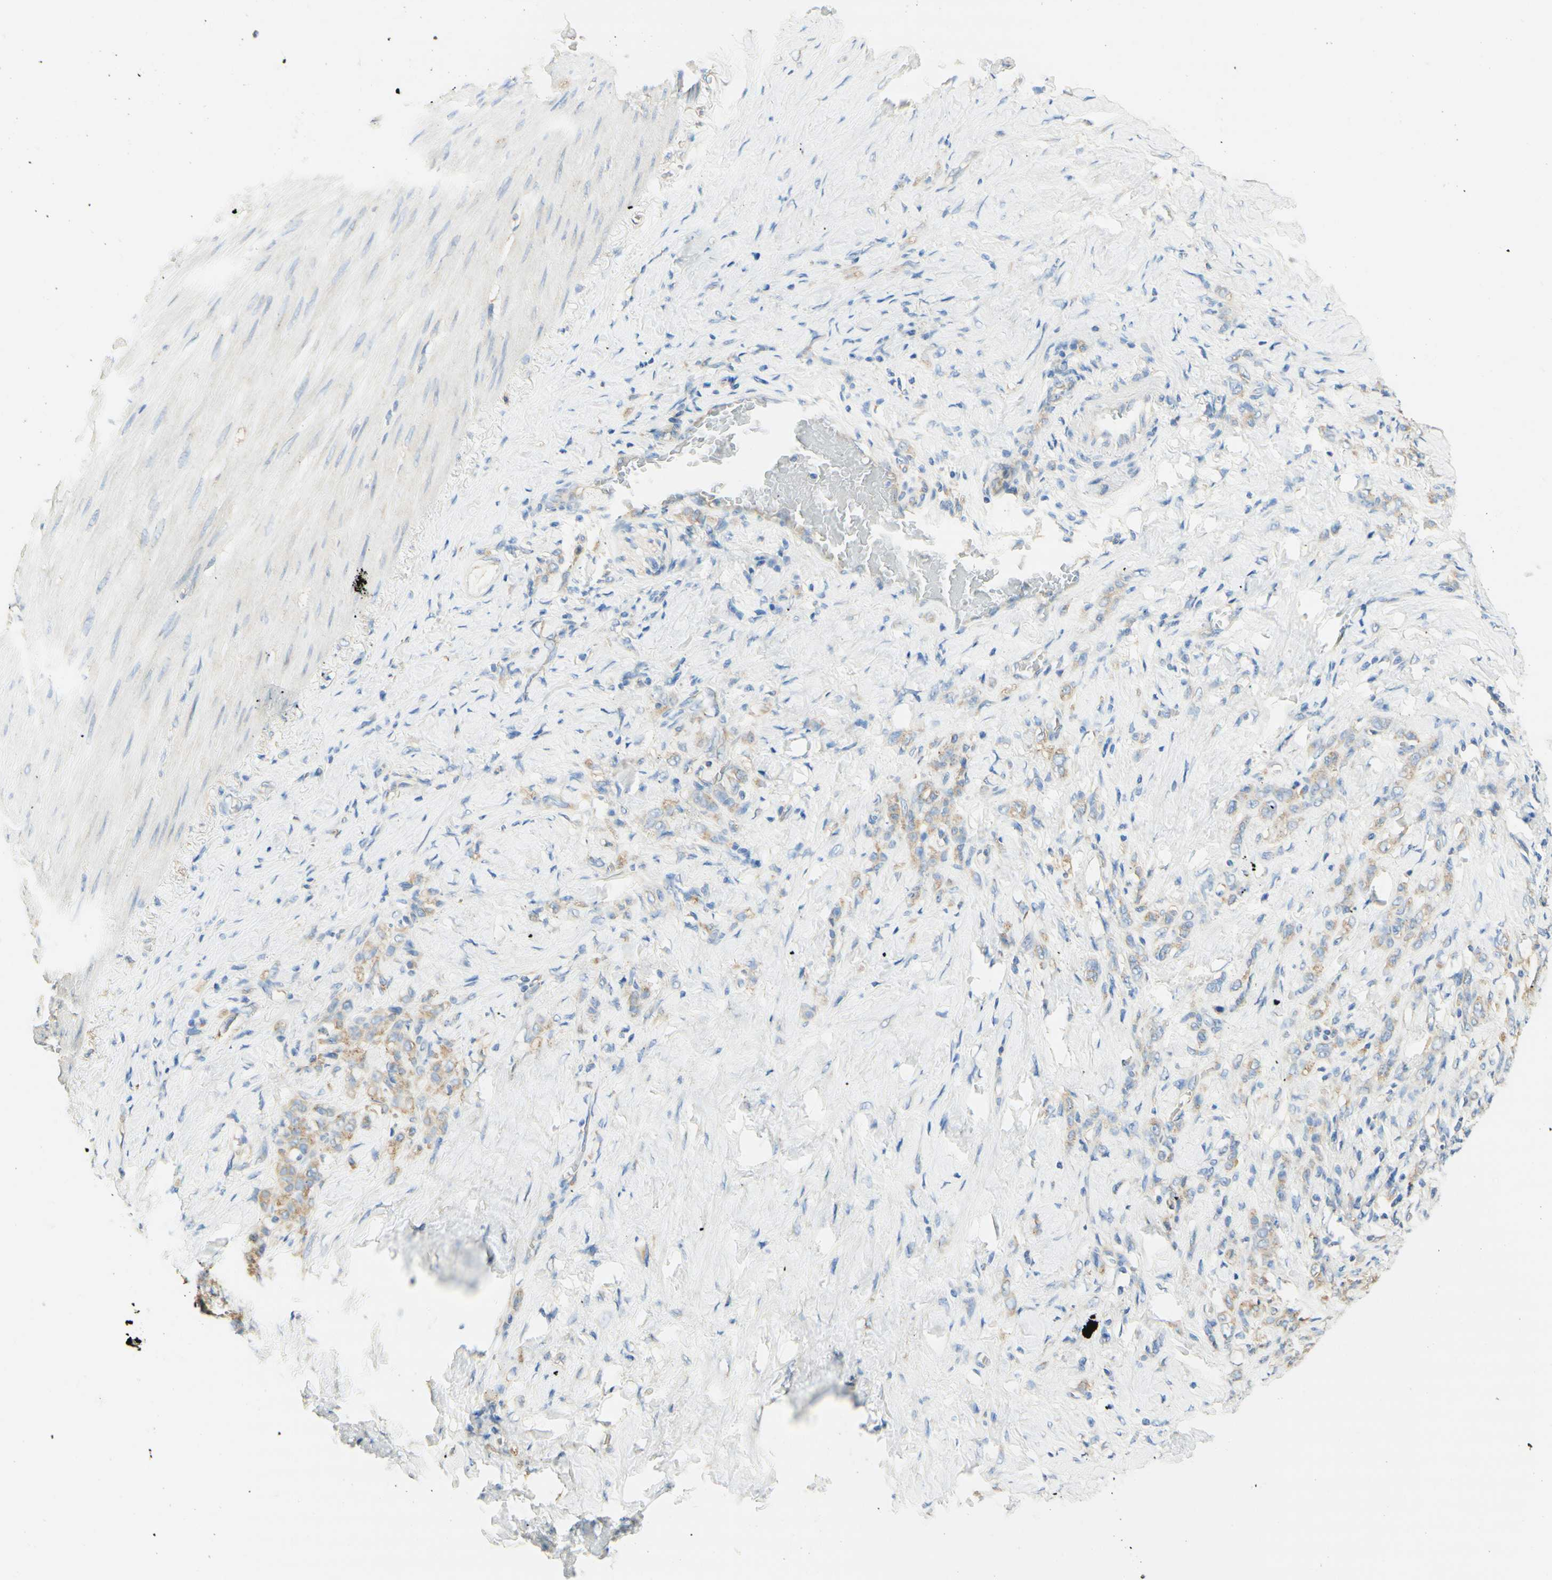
{"staining": {"intensity": "weak", "quantity": "25%-75%", "location": "cytoplasmic/membranous"}, "tissue": "stomach cancer", "cell_type": "Tumor cells", "image_type": "cancer", "snomed": [{"axis": "morphology", "description": "Adenocarcinoma, NOS"}, {"axis": "topography", "description": "Stomach"}], "caption": "Immunohistochemical staining of stomach adenocarcinoma demonstrates weak cytoplasmic/membranous protein positivity in approximately 25%-75% of tumor cells.", "gene": "CLTC", "patient": {"sex": "male", "age": 82}}